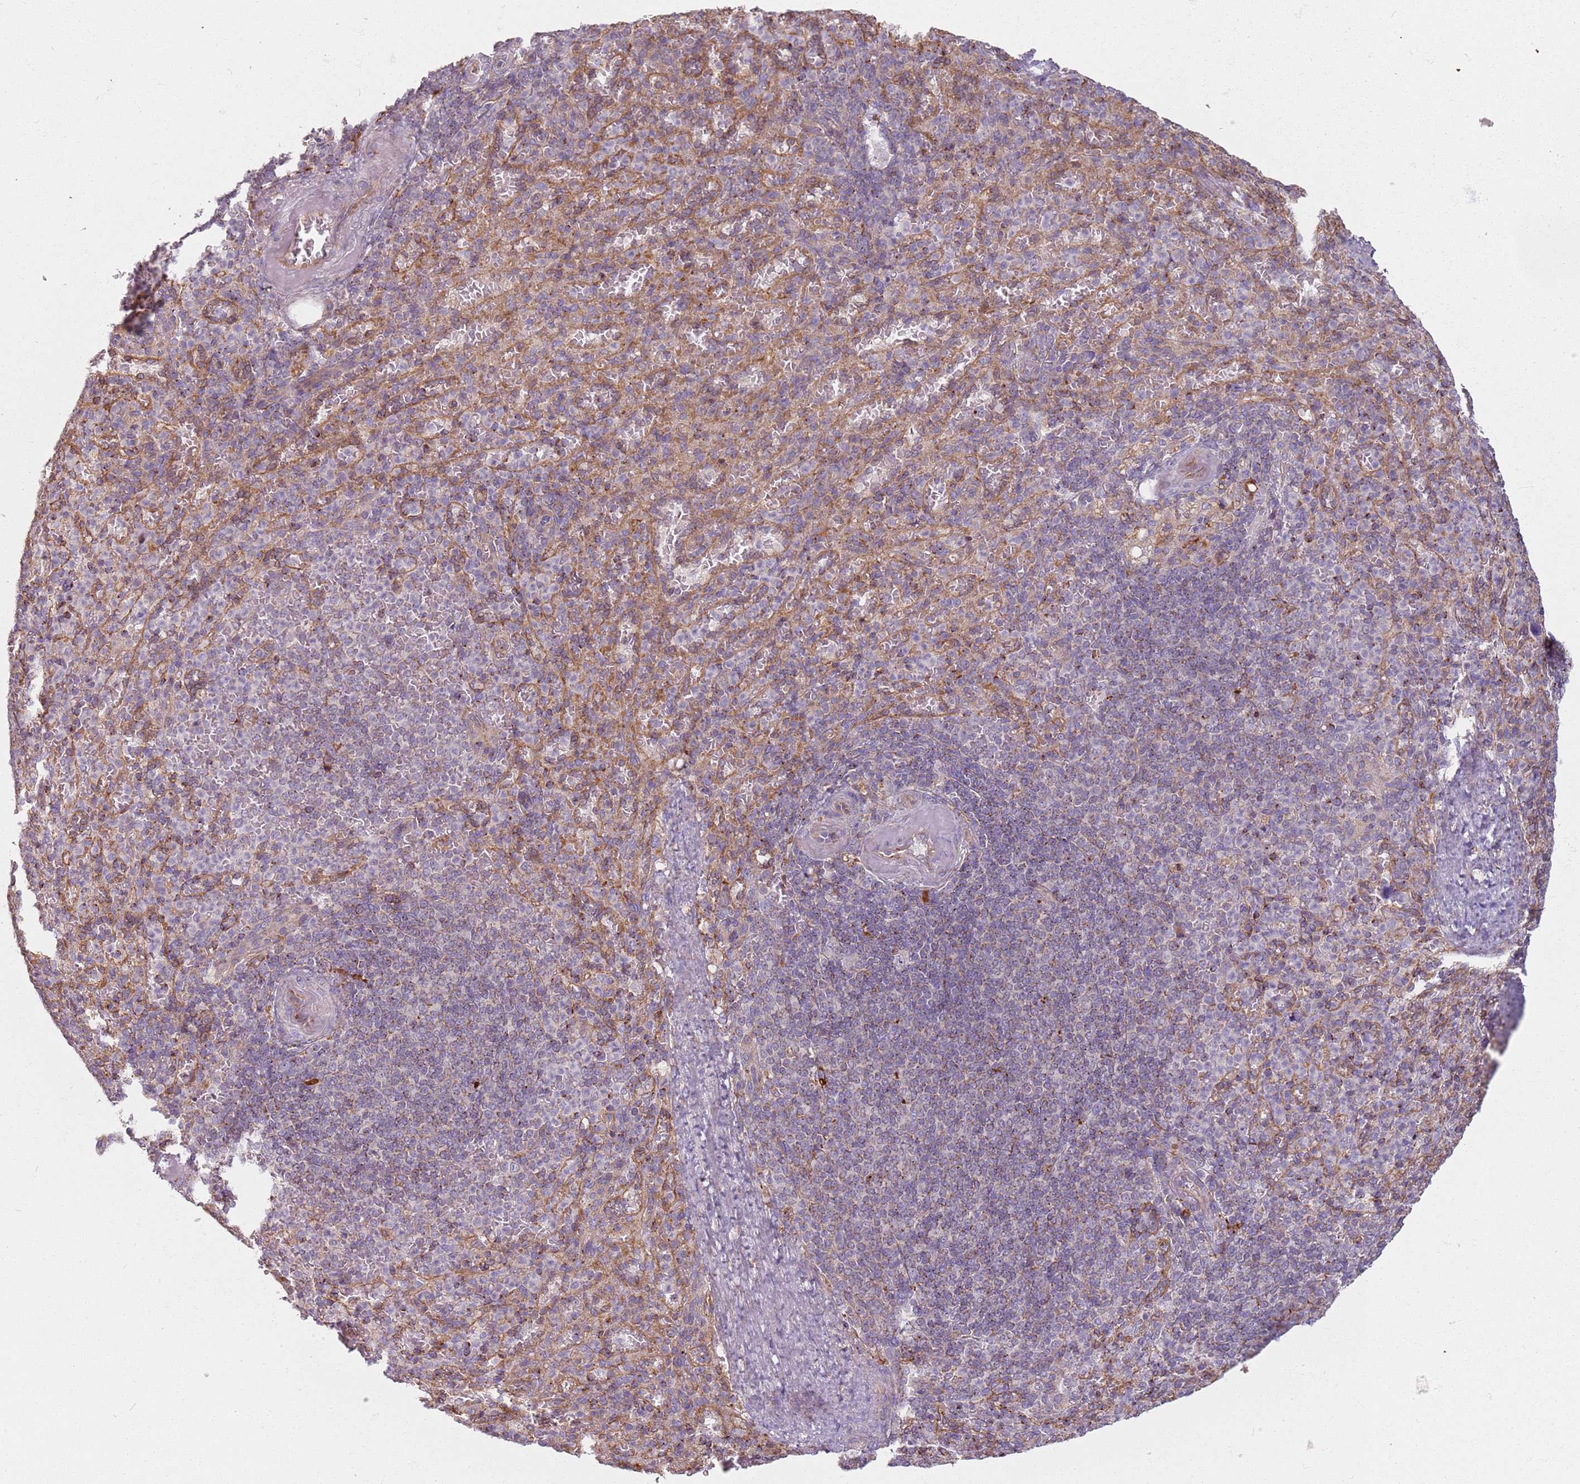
{"staining": {"intensity": "negative", "quantity": "none", "location": "none"}, "tissue": "spleen", "cell_type": "Cells in red pulp", "image_type": "normal", "snomed": [{"axis": "morphology", "description": "Normal tissue, NOS"}, {"axis": "topography", "description": "Spleen"}], "caption": "DAB (3,3'-diaminobenzidine) immunohistochemical staining of normal spleen demonstrates no significant staining in cells in red pulp.", "gene": "PROKR2", "patient": {"sex": "female", "age": 74}}